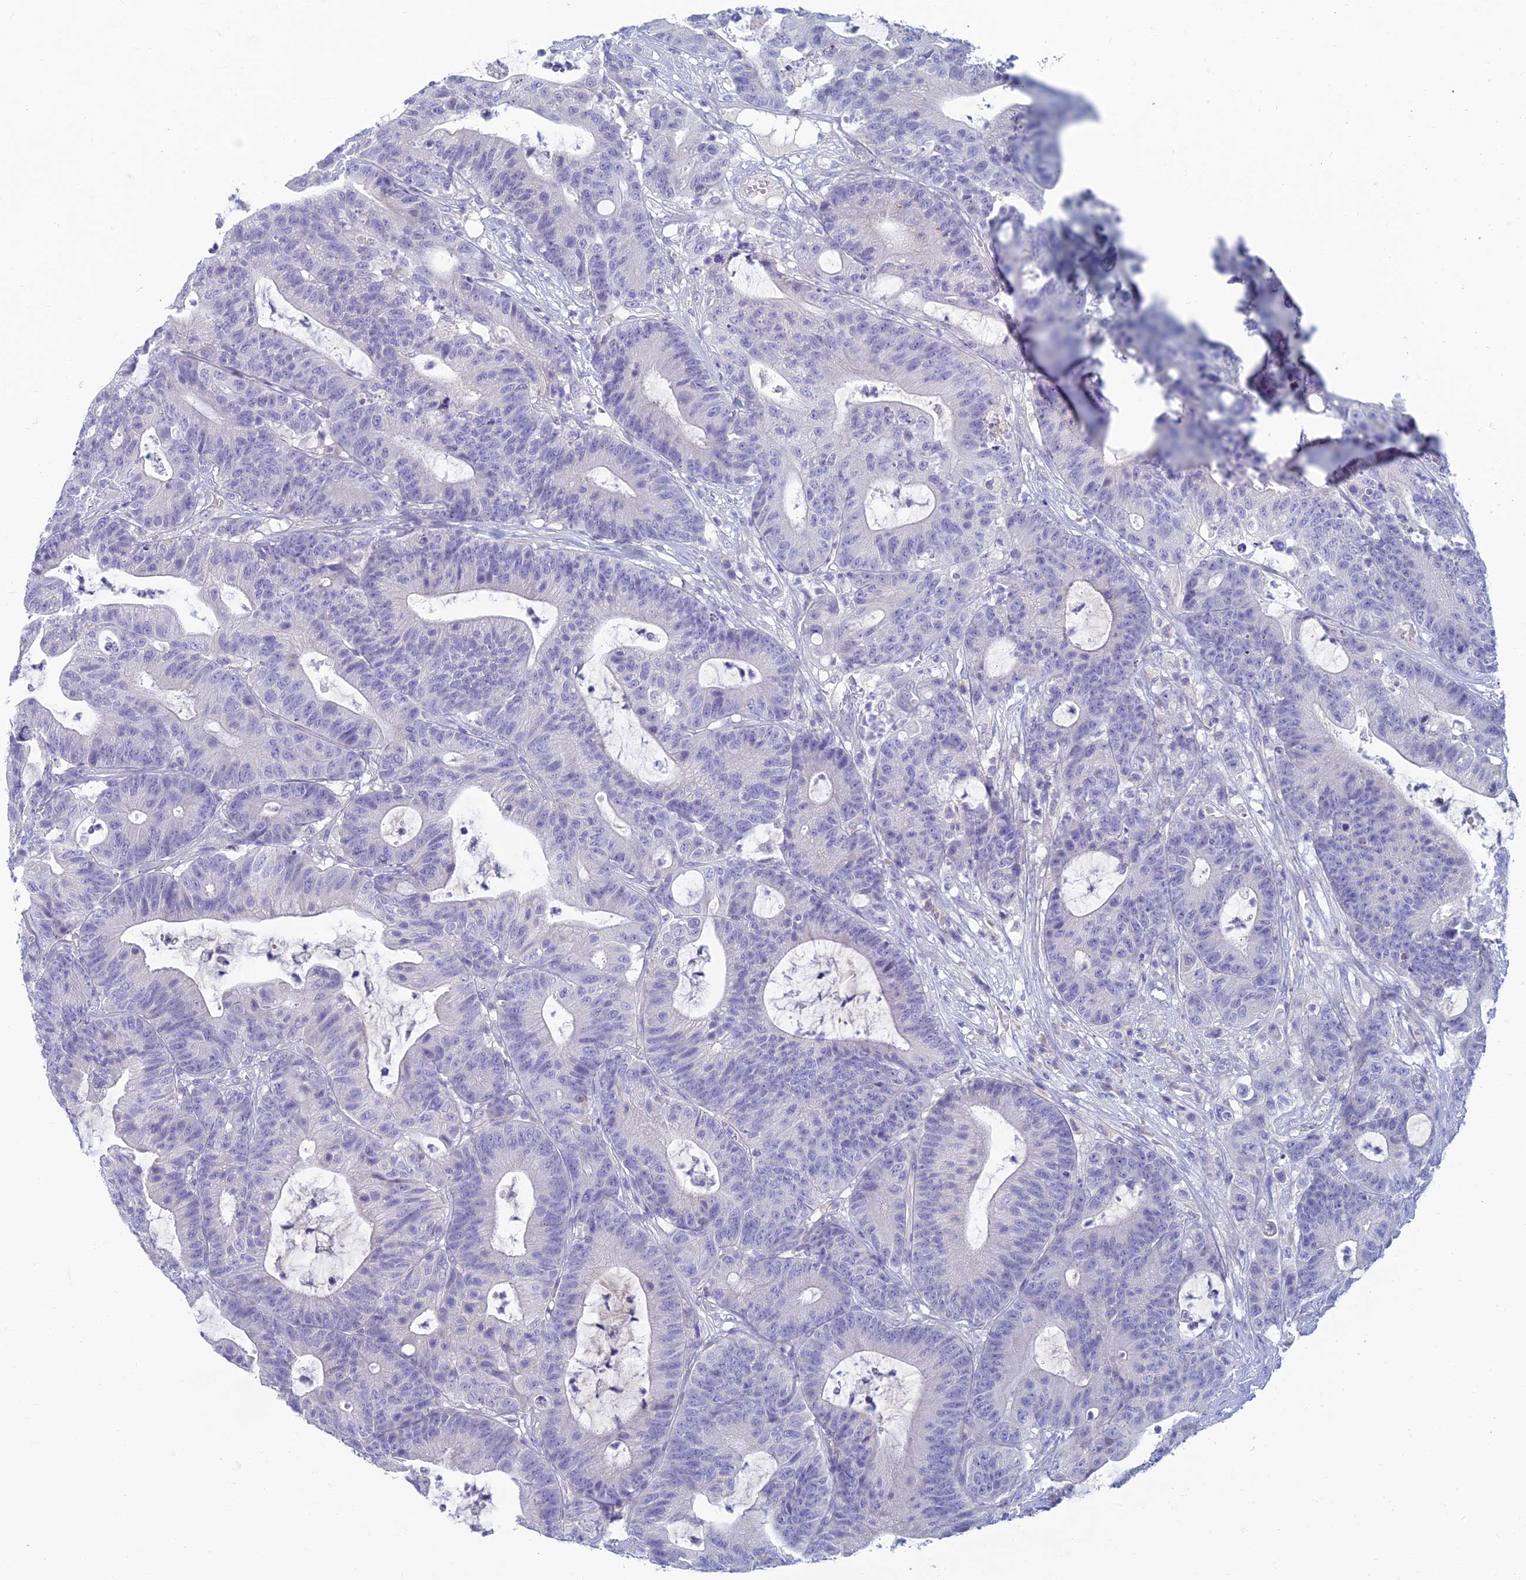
{"staining": {"intensity": "negative", "quantity": "none", "location": "none"}, "tissue": "colorectal cancer", "cell_type": "Tumor cells", "image_type": "cancer", "snomed": [{"axis": "morphology", "description": "Adenocarcinoma, NOS"}, {"axis": "topography", "description": "Colon"}], "caption": "Tumor cells are negative for protein expression in human adenocarcinoma (colorectal).", "gene": "SLC25A41", "patient": {"sex": "female", "age": 84}}